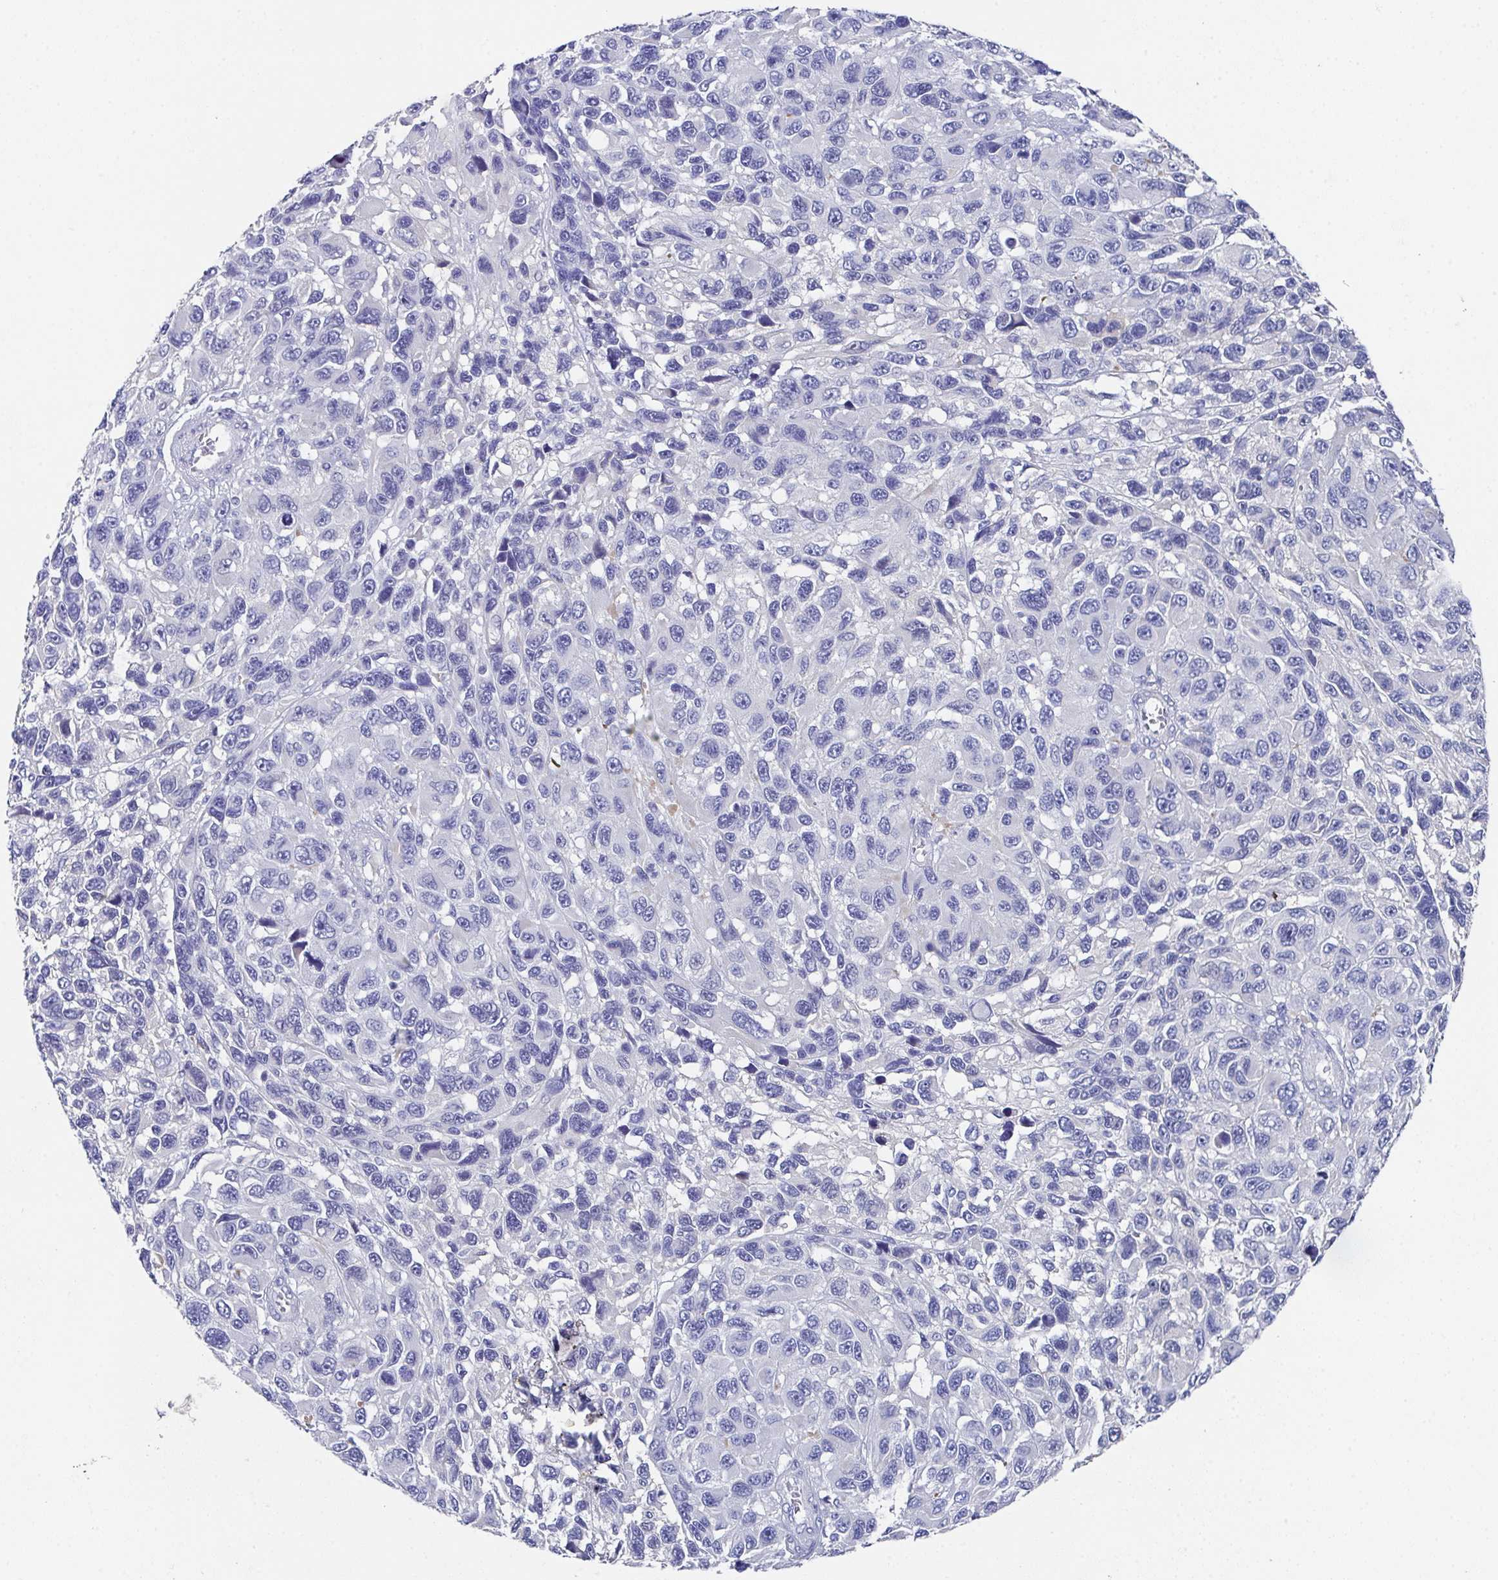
{"staining": {"intensity": "negative", "quantity": "none", "location": "none"}, "tissue": "melanoma", "cell_type": "Tumor cells", "image_type": "cancer", "snomed": [{"axis": "morphology", "description": "Malignant melanoma, NOS"}, {"axis": "topography", "description": "Skin"}], "caption": "DAB immunohistochemical staining of melanoma displays no significant positivity in tumor cells.", "gene": "SSC4D", "patient": {"sex": "male", "age": 53}}